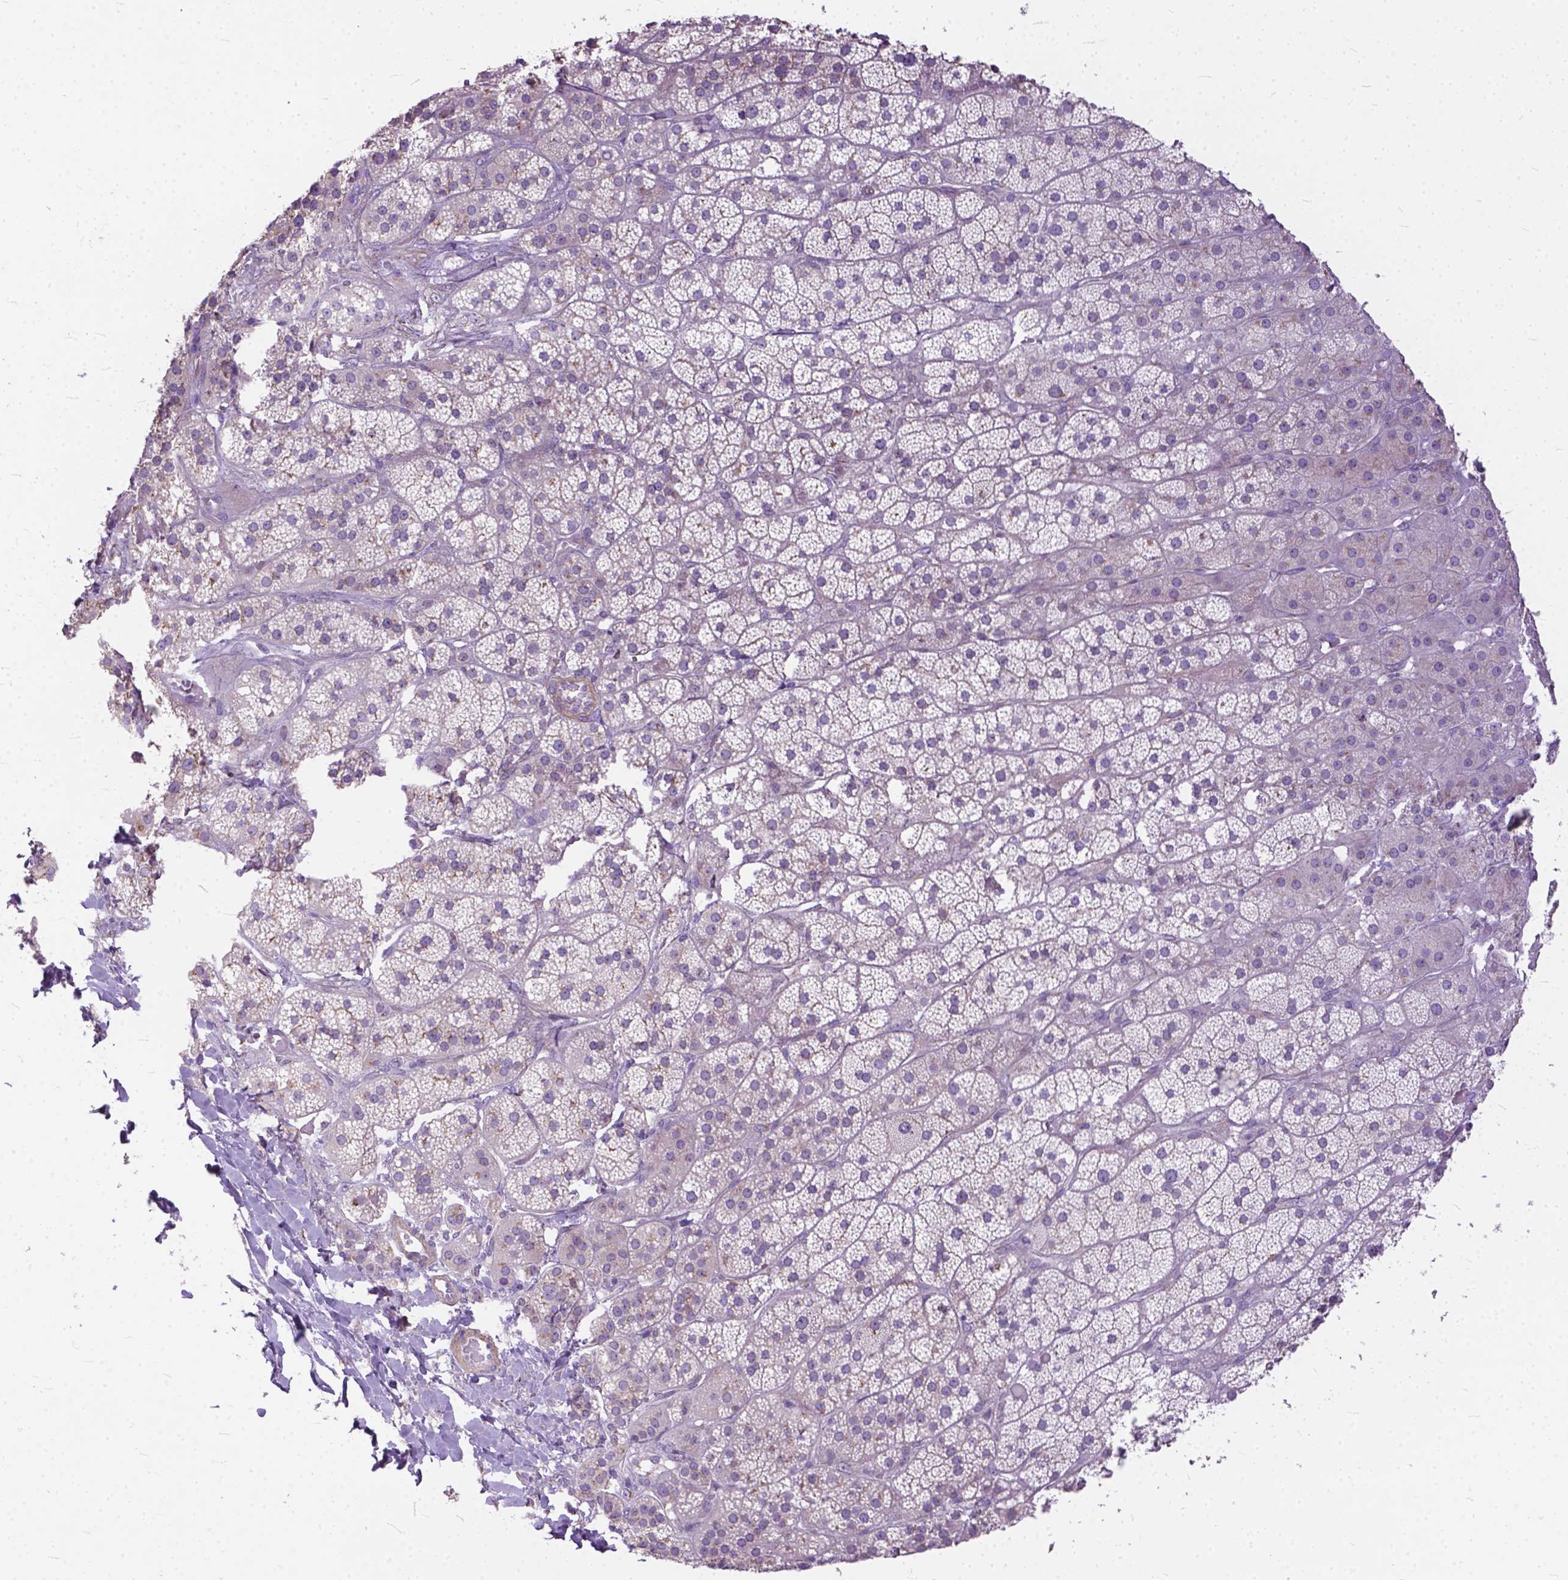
{"staining": {"intensity": "weak", "quantity": "25%-75%", "location": "cytoplasmic/membranous"}, "tissue": "adrenal gland", "cell_type": "Glandular cells", "image_type": "normal", "snomed": [{"axis": "morphology", "description": "Normal tissue, NOS"}, {"axis": "topography", "description": "Adrenal gland"}], "caption": "This image demonstrates immunohistochemistry staining of unremarkable adrenal gland, with low weak cytoplasmic/membranous staining in approximately 25%-75% of glandular cells.", "gene": "BANF2", "patient": {"sex": "male", "age": 57}}